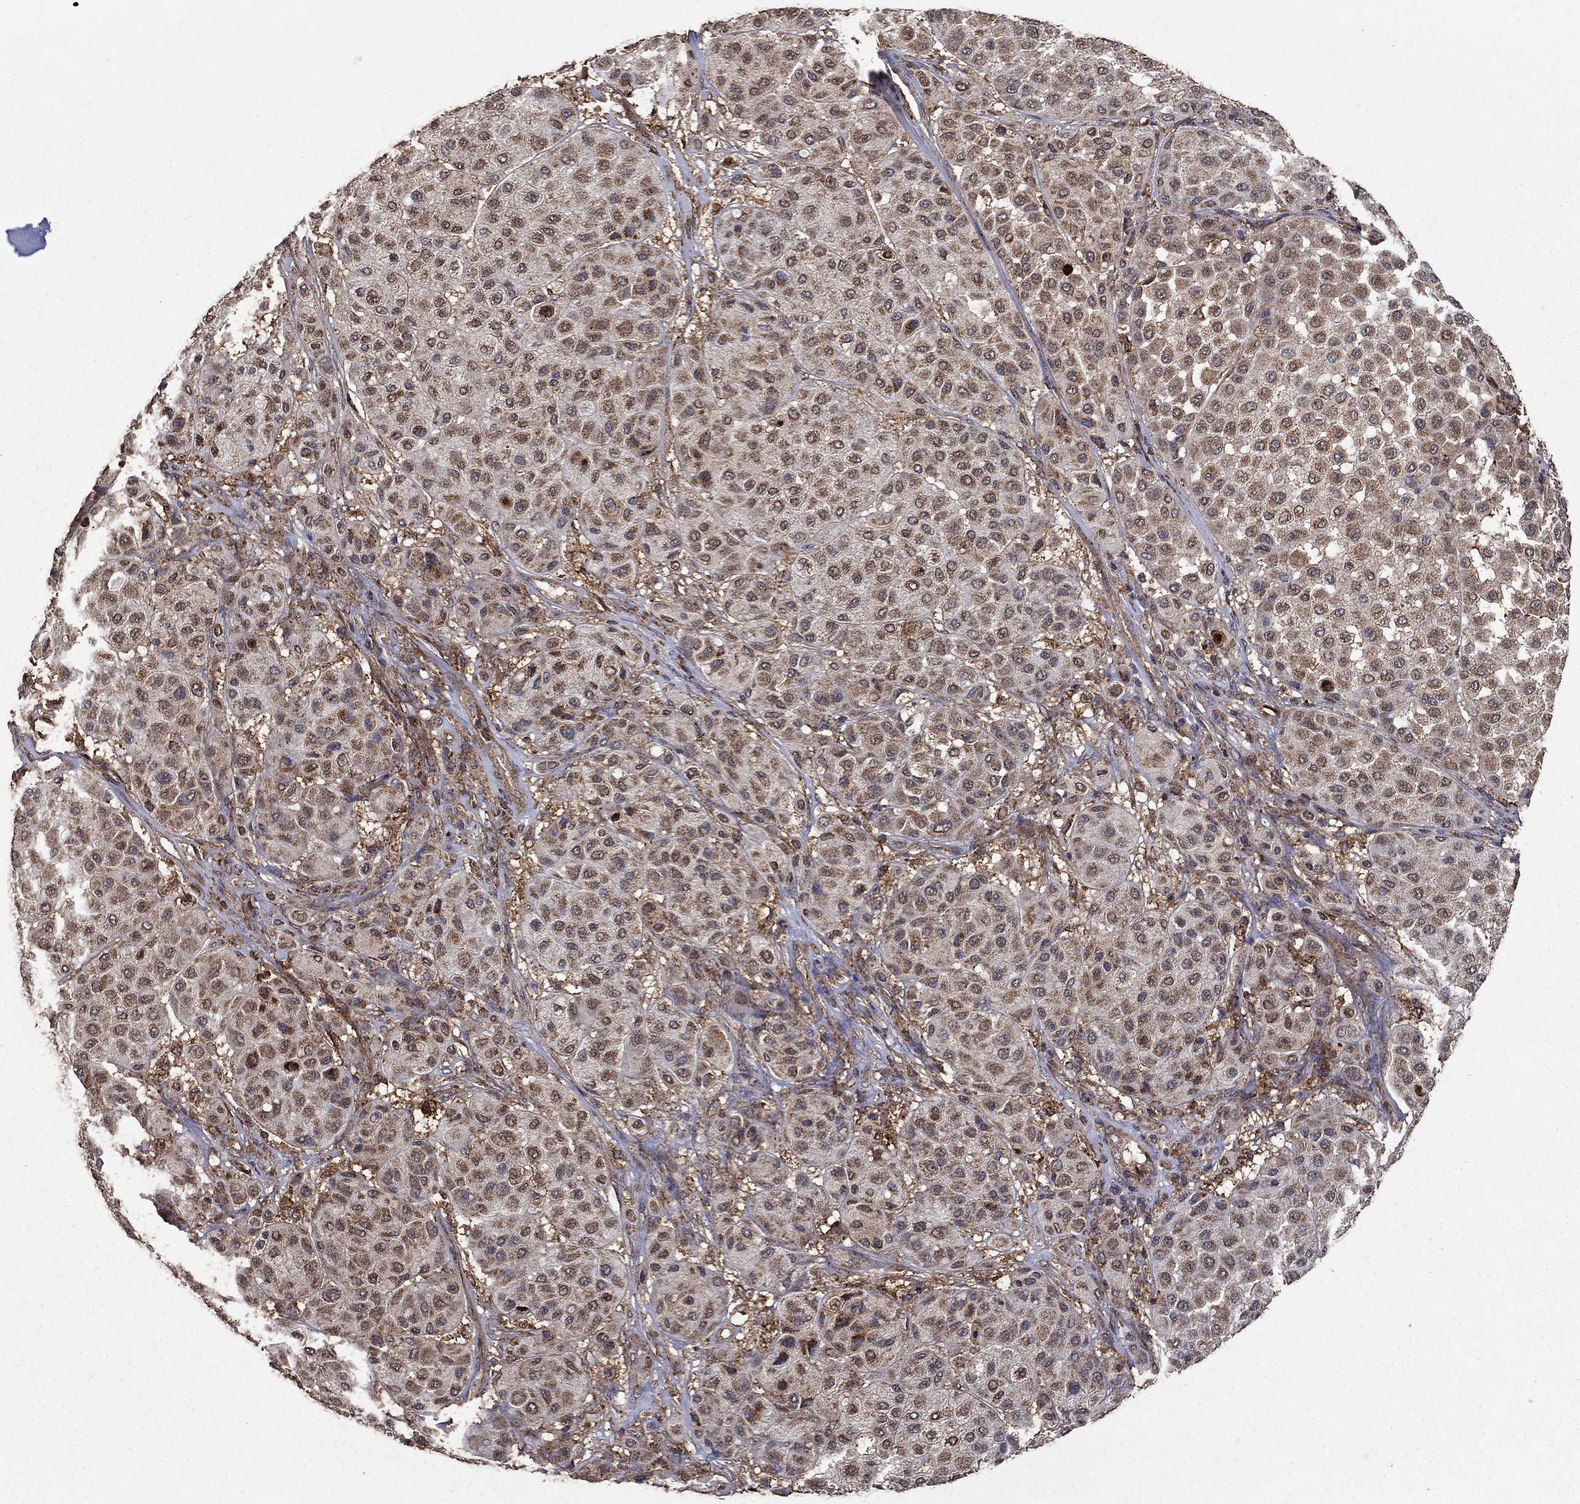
{"staining": {"intensity": "moderate", "quantity": ">75%", "location": "cytoplasmic/membranous"}, "tissue": "melanoma", "cell_type": "Tumor cells", "image_type": "cancer", "snomed": [{"axis": "morphology", "description": "Malignant melanoma, Metastatic site"}, {"axis": "topography", "description": "Smooth muscle"}], "caption": "An image of malignant melanoma (metastatic site) stained for a protein displays moderate cytoplasmic/membranous brown staining in tumor cells.", "gene": "IFRD1", "patient": {"sex": "male", "age": 41}}